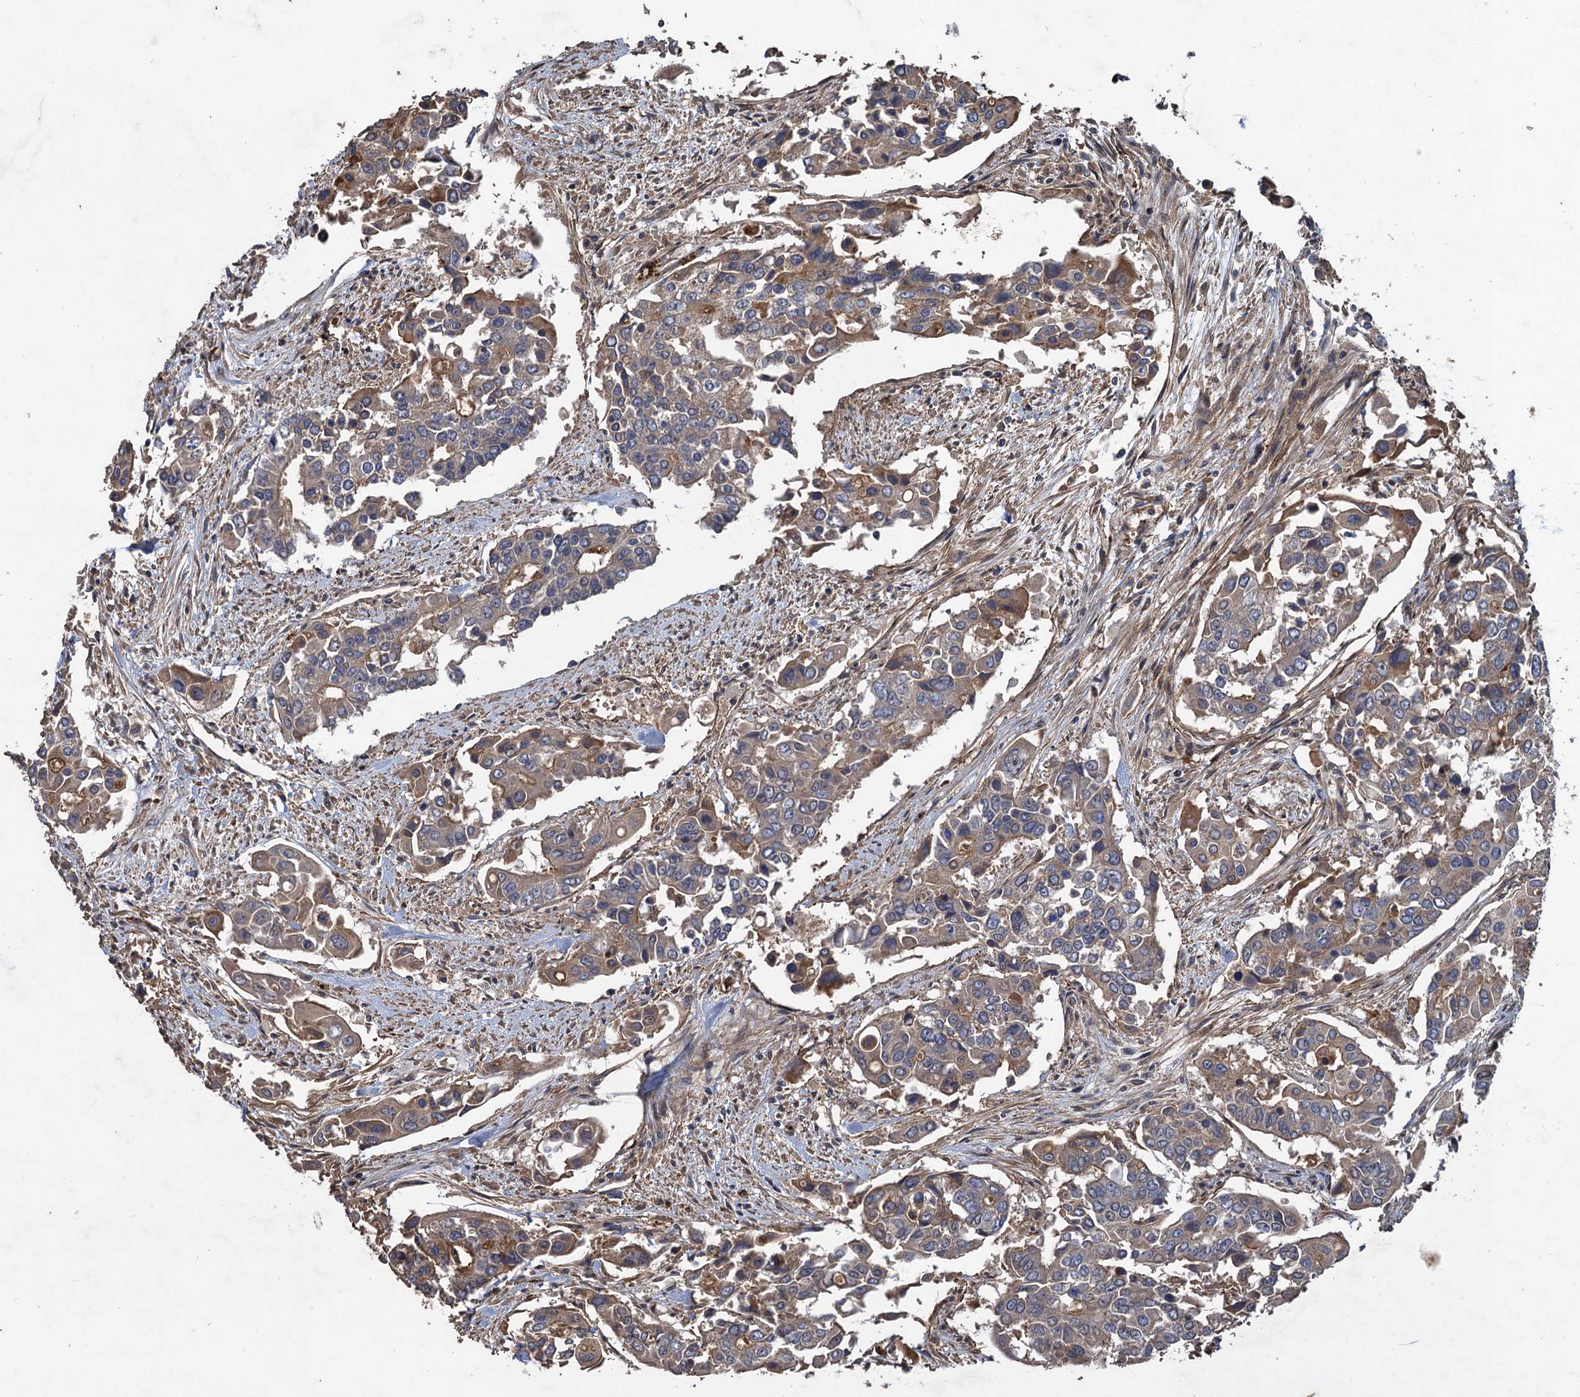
{"staining": {"intensity": "moderate", "quantity": "25%-75%", "location": "cytoplasmic/membranous"}, "tissue": "colorectal cancer", "cell_type": "Tumor cells", "image_type": "cancer", "snomed": [{"axis": "morphology", "description": "Adenocarcinoma, NOS"}, {"axis": "topography", "description": "Colon"}], "caption": "Immunohistochemical staining of colorectal cancer shows medium levels of moderate cytoplasmic/membranous positivity in approximately 25%-75% of tumor cells.", "gene": "TXNDC11", "patient": {"sex": "male", "age": 77}}